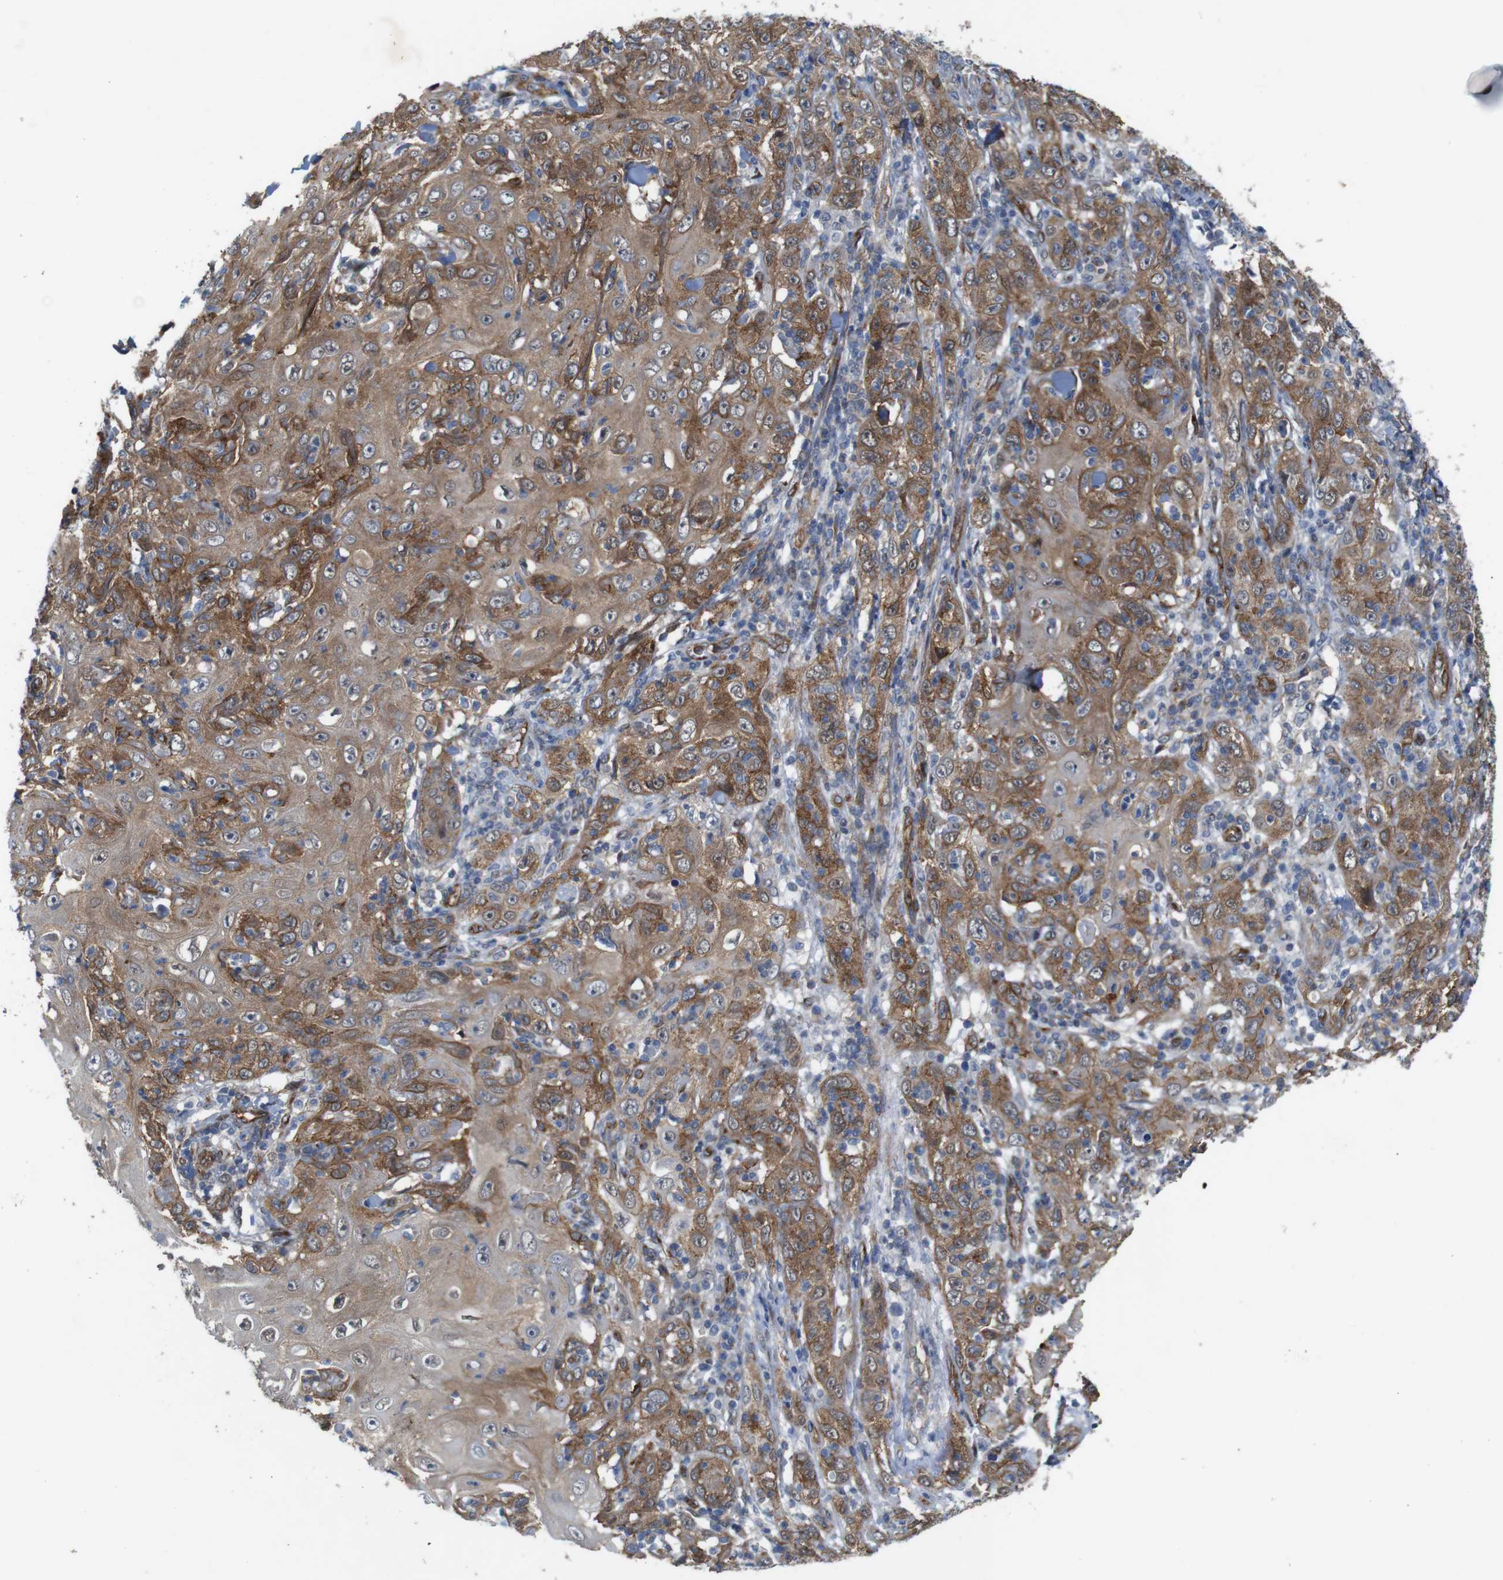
{"staining": {"intensity": "strong", "quantity": "25%-75%", "location": "cytoplasmic/membranous"}, "tissue": "skin cancer", "cell_type": "Tumor cells", "image_type": "cancer", "snomed": [{"axis": "morphology", "description": "Squamous cell carcinoma, NOS"}, {"axis": "topography", "description": "Skin"}], "caption": "Protein expression analysis of squamous cell carcinoma (skin) exhibits strong cytoplasmic/membranous expression in approximately 25%-75% of tumor cells.", "gene": "PTGER4", "patient": {"sex": "female", "age": 88}}